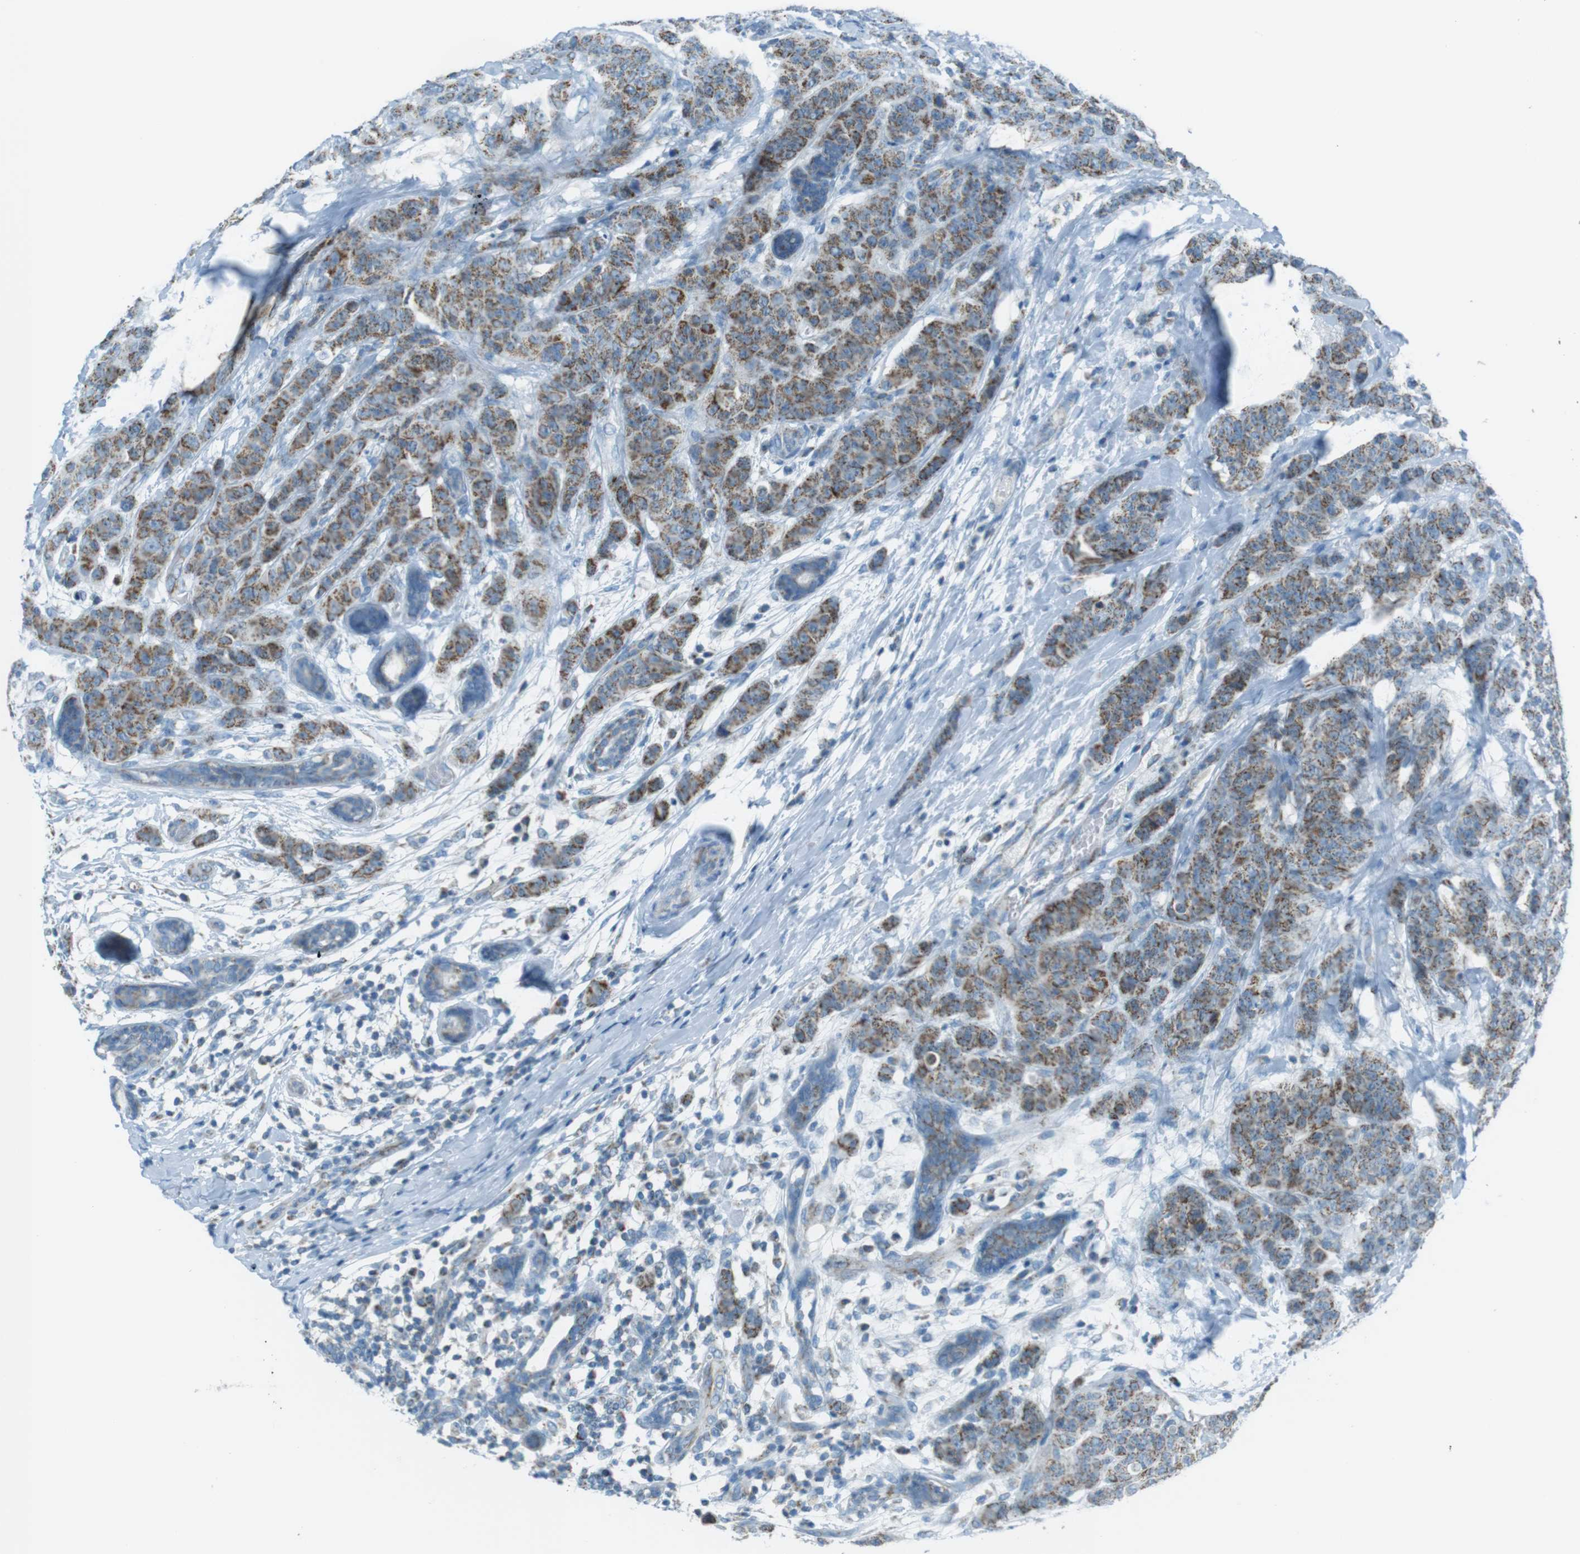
{"staining": {"intensity": "moderate", "quantity": ">75%", "location": "cytoplasmic/membranous"}, "tissue": "breast cancer", "cell_type": "Tumor cells", "image_type": "cancer", "snomed": [{"axis": "morphology", "description": "Normal tissue, NOS"}, {"axis": "morphology", "description": "Duct carcinoma"}, {"axis": "topography", "description": "Breast"}], "caption": "Human breast cancer stained with a protein marker displays moderate staining in tumor cells.", "gene": "DNAJA3", "patient": {"sex": "female", "age": 40}}